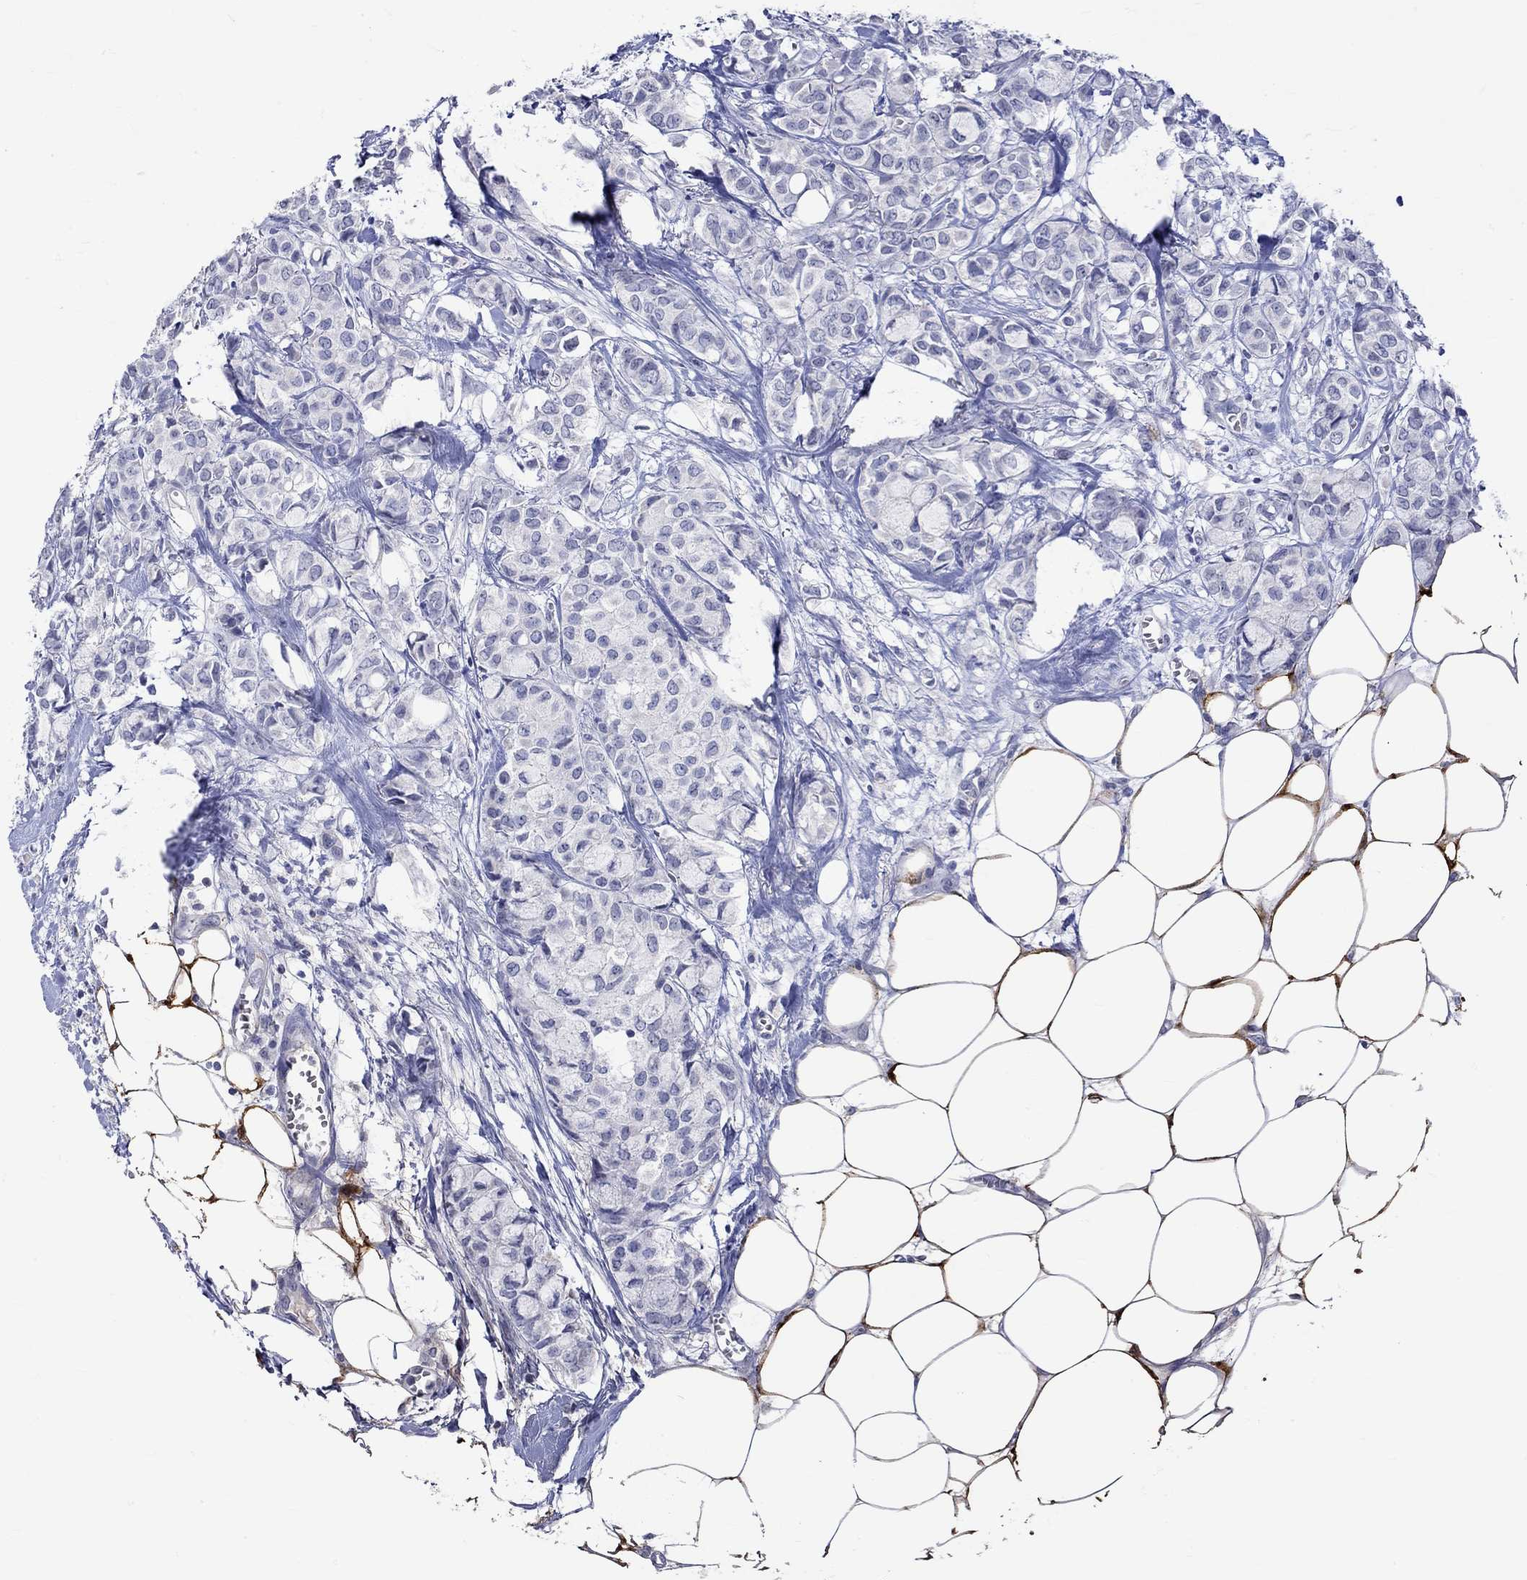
{"staining": {"intensity": "negative", "quantity": "none", "location": "none"}, "tissue": "breast cancer", "cell_type": "Tumor cells", "image_type": "cancer", "snomed": [{"axis": "morphology", "description": "Duct carcinoma"}, {"axis": "topography", "description": "Breast"}], "caption": "Protein analysis of breast infiltrating ductal carcinoma shows no significant expression in tumor cells.", "gene": "CRYAB", "patient": {"sex": "female", "age": 85}}